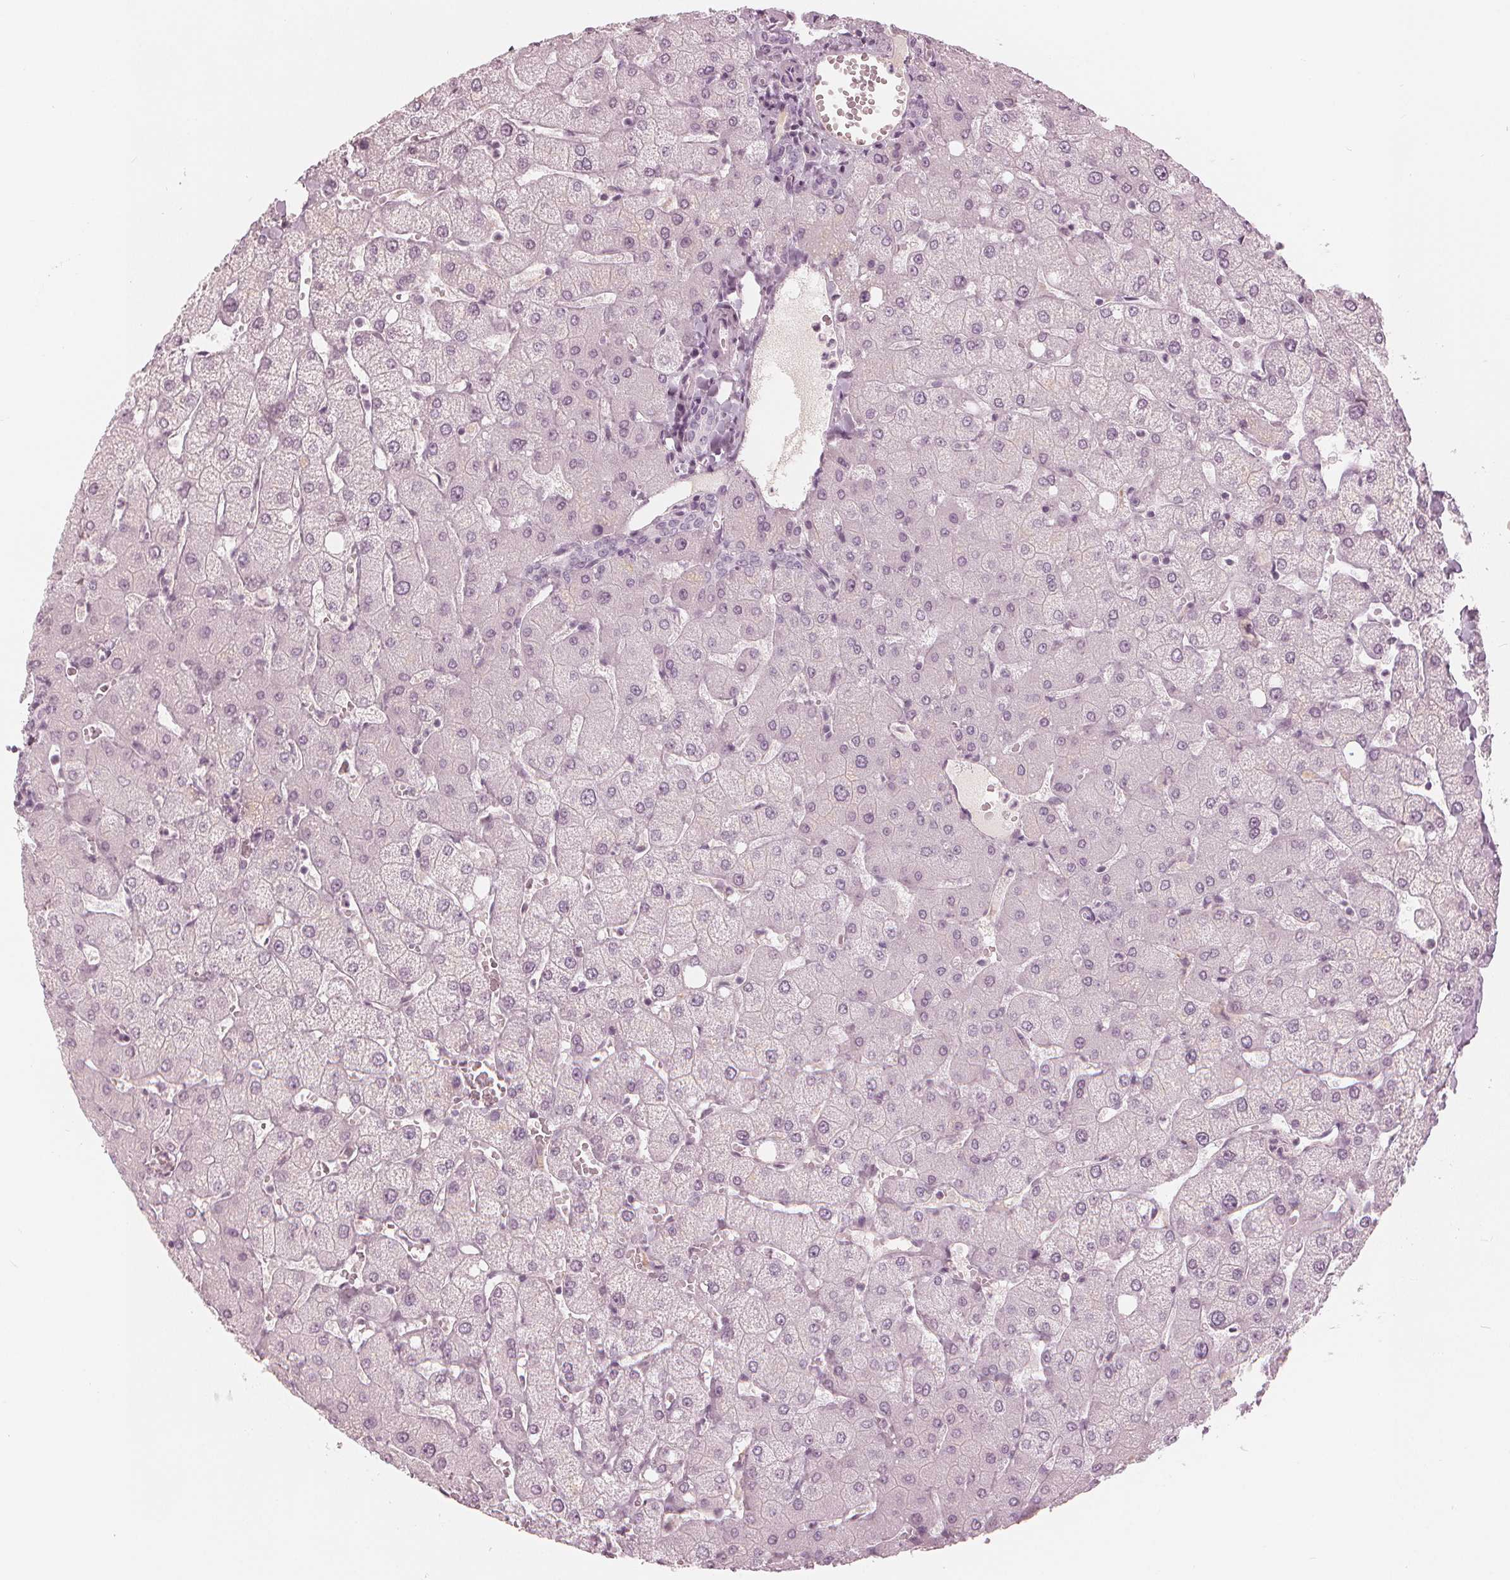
{"staining": {"intensity": "negative", "quantity": "none", "location": "none"}, "tissue": "liver", "cell_type": "Cholangiocytes", "image_type": "normal", "snomed": [{"axis": "morphology", "description": "Normal tissue, NOS"}, {"axis": "topography", "description": "Liver"}], "caption": "IHC of unremarkable liver displays no expression in cholangiocytes. Brightfield microscopy of immunohistochemistry (IHC) stained with DAB (3,3'-diaminobenzidine) (brown) and hematoxylin (blue), captured at high magnification.", "gene": "PAEP", "patient": {"sex": "female", "age": 54}}